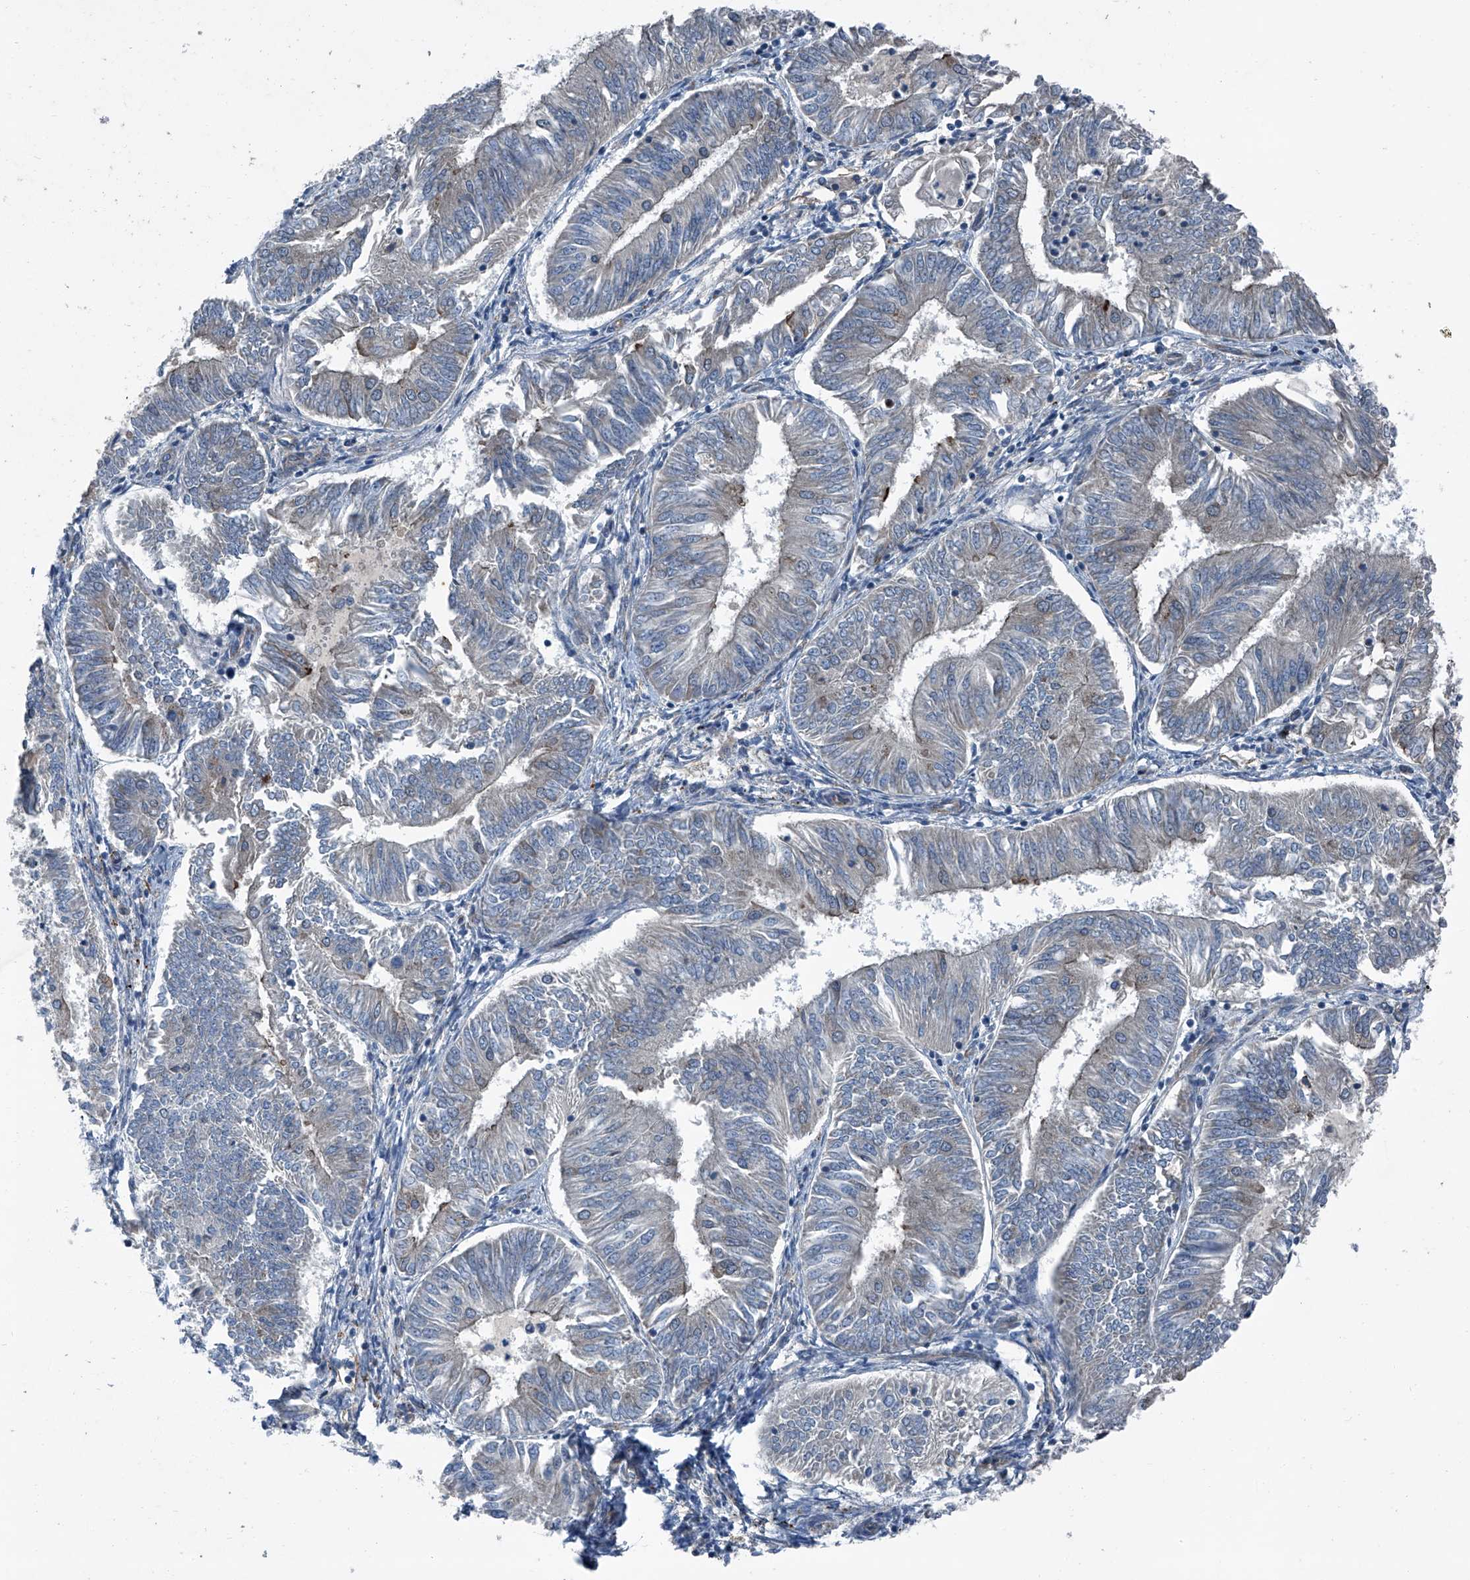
{"staining": {"intensity": "negative", "quantity": "none", "location": "none"}, "tissue": "endometrial cancer", "cell_type": "Tumor cells", "image_type": "cancer", "snomed": [{"axis": "morphology", "description": "Adenocarcinoma, NOS"}, {"axis": "topography", "description": "Endometrium"}], "caption": "Tumor cells are negative for protein expression in human adenocarcinoma (endometrial).", "gene": "SENP2", "patient": {"sex": "female", "age": 58}}